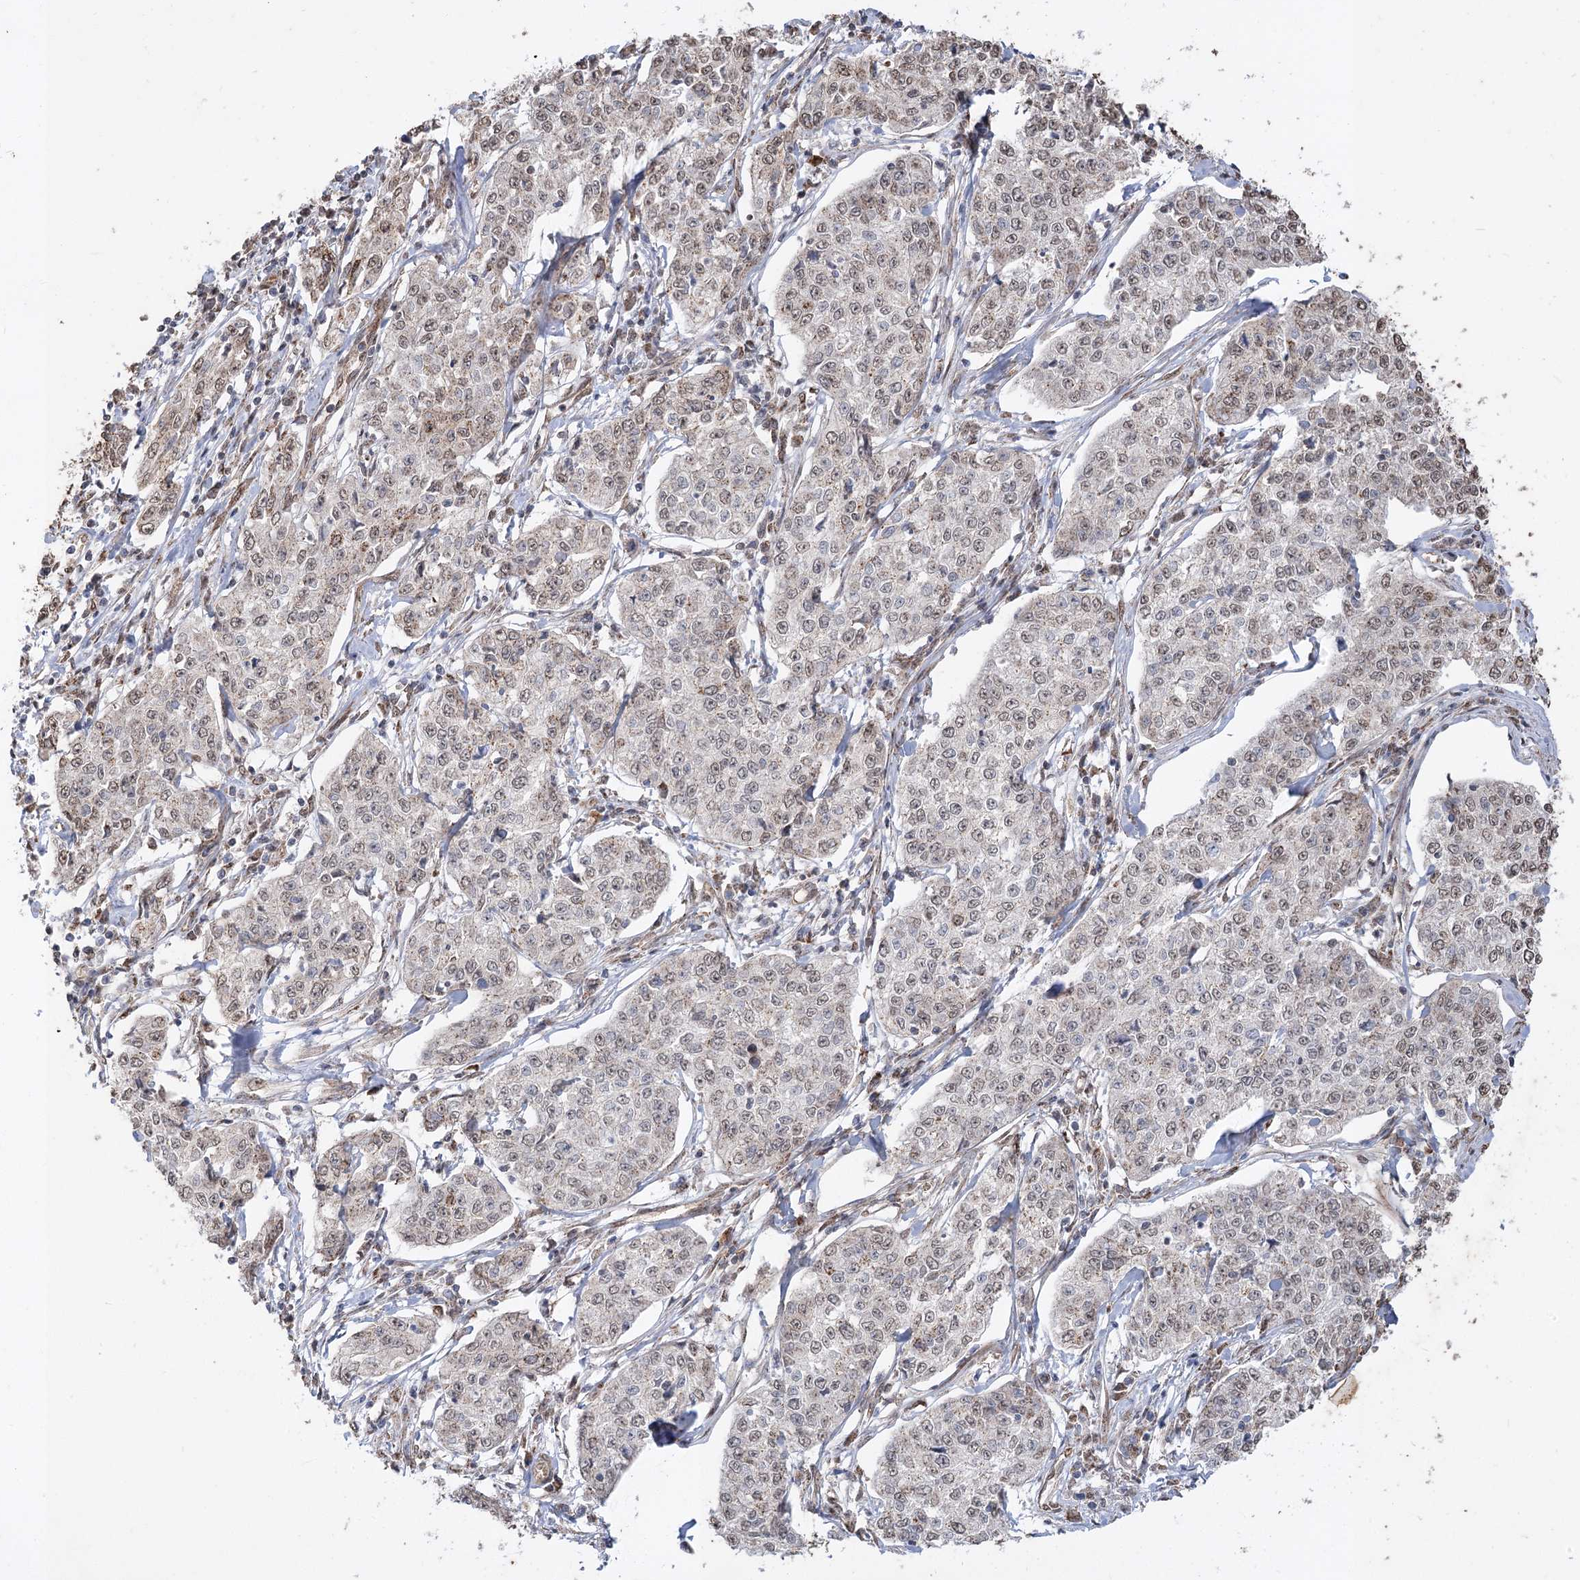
{"staining": {"intensity": "weak", "quantity": "25%-75%", "location": "cytoplasmic/membranous,nuclear"}, "tissue": "cervical cancer", "cell_type": "Tumor cells", "image_type": "cancer", "snomed": [{"axis": "morphology", "description": "Squamous cell carcinoma, NOS"}, {"axis": "topography", "description": "Cervix"}], "caption": "An IHC photomicrograph of neoplastic tissue is shown. Protein staining in brown labels weak cytoplasmic/membranous and nuclear positivity in cervical cancer within tumor cells. (Brightfield microscopy of DAB IHC at high magnification).", "gene": "ZSCAN23", "patient": {"sex": "female", "age": 35}}